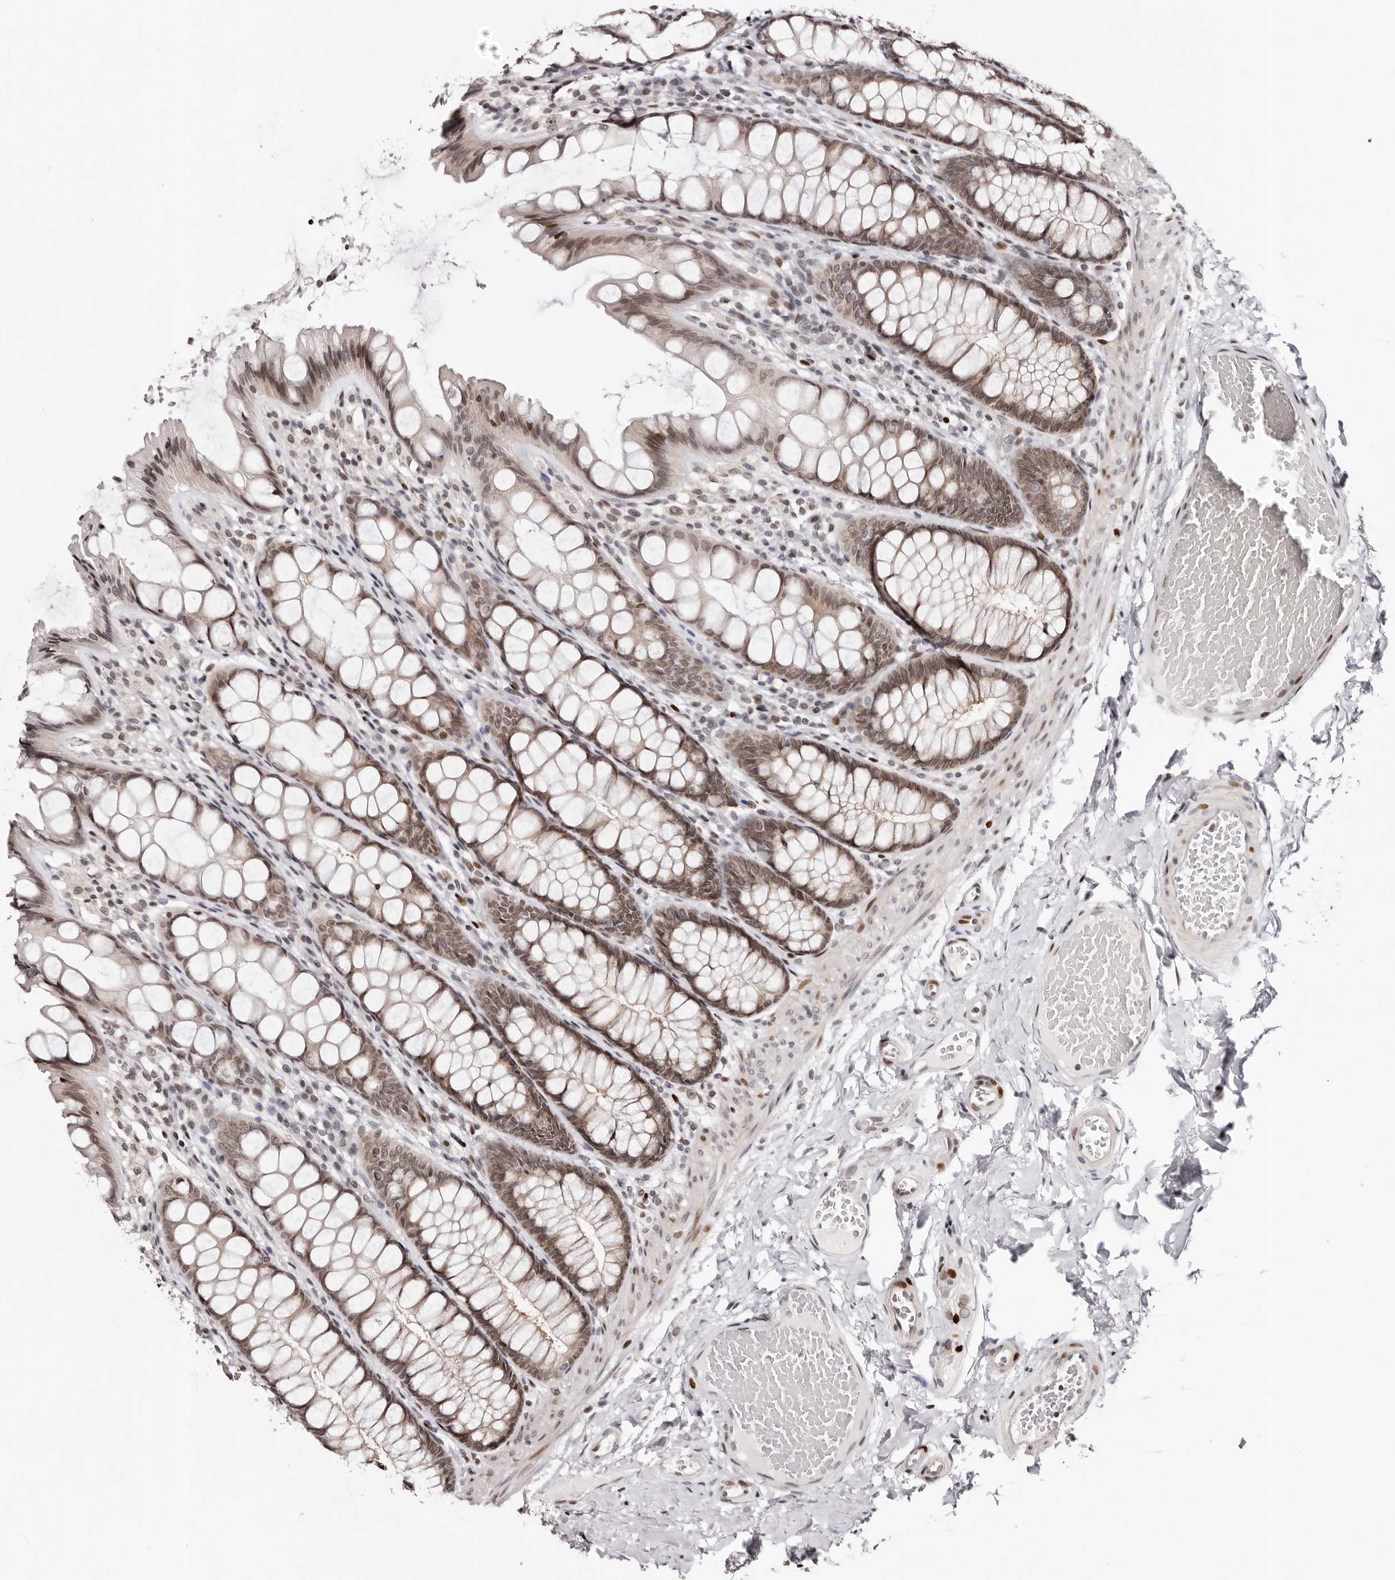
{"staining": {"intensity": "weak", "quantity": ">75%", "location": "nuclear"}, "tissue": "colon", "cell_type": "Endothelial cells", "image_type": "normal", "snomed": [{"axis": "morphology", "description": "Normal tissue, NOS"}, {"axis": "topography", "description": "Colon"}], "caption": "A brown stain labels weak nuclear staining of a protein in endothelial cells of benign colon. The staining is performed using DAB brown chromogen to label protein expression. The nuclei are counter-stained blue using hematoxylin.", "gene": "NUP153", "patient": {"sex": "male", "age": 47}}